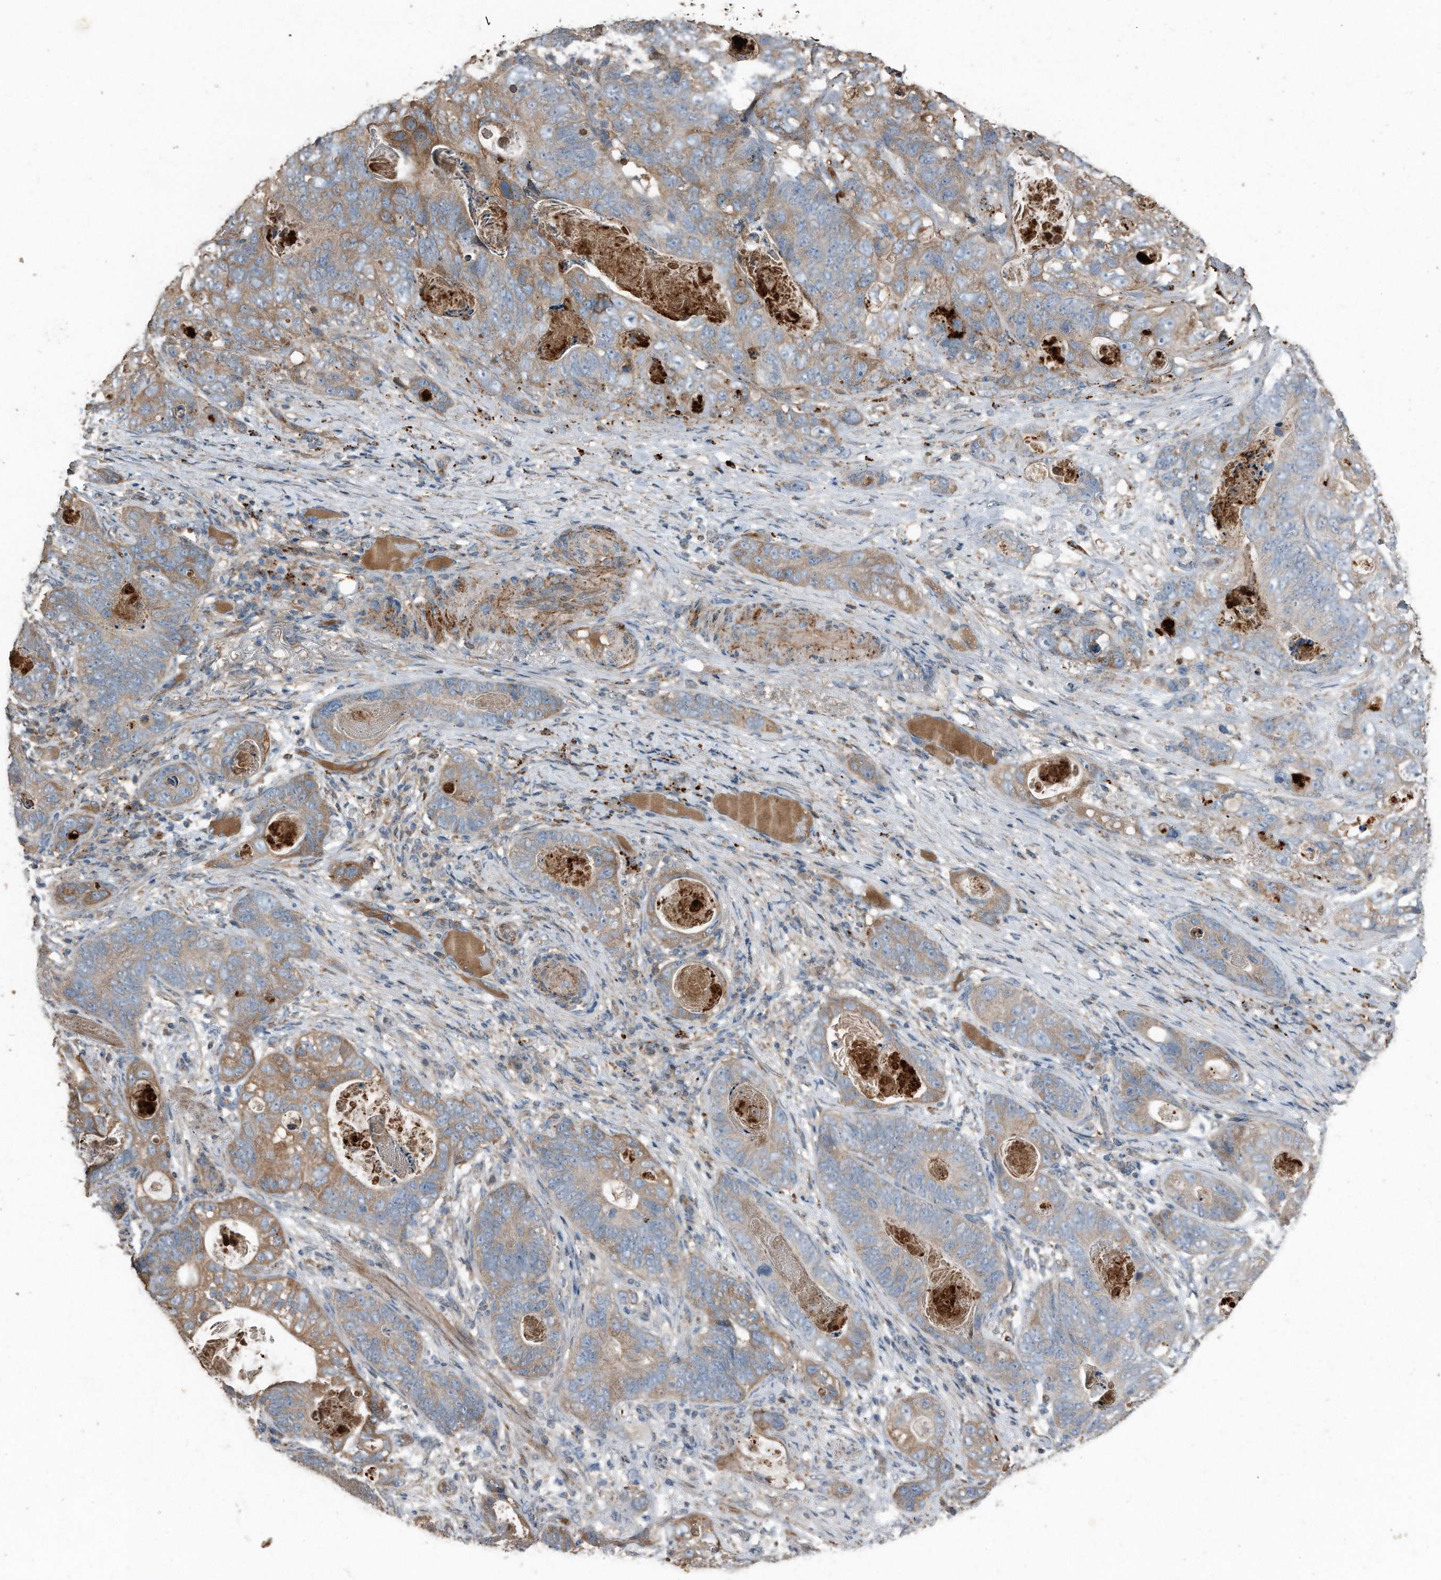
{"staining": {"intensity": "moderate", "quantity": "25%-75%", "location": "cytoplasmic/membranous"}, "tissue": "stomach cancer", "cell_type": "Tumor cells", "image_type": "cancer", "snomed": [{"axis": "morphology", "description": "Normal tissue, NOS"}, {"axis": "morphology", "description": "Adenocarcinoma, NOS"}, {"axis": "topography", "description": "Stomach"}], "caption": "Protein expression analysis of stomach cancer (adenocarcinoma) exhibits moderate cytoplasmic/membranous staining in approximately 25%-75% of tumor cells.", "gene": "C9", "patient": {"sex": "female", "age": 89}}